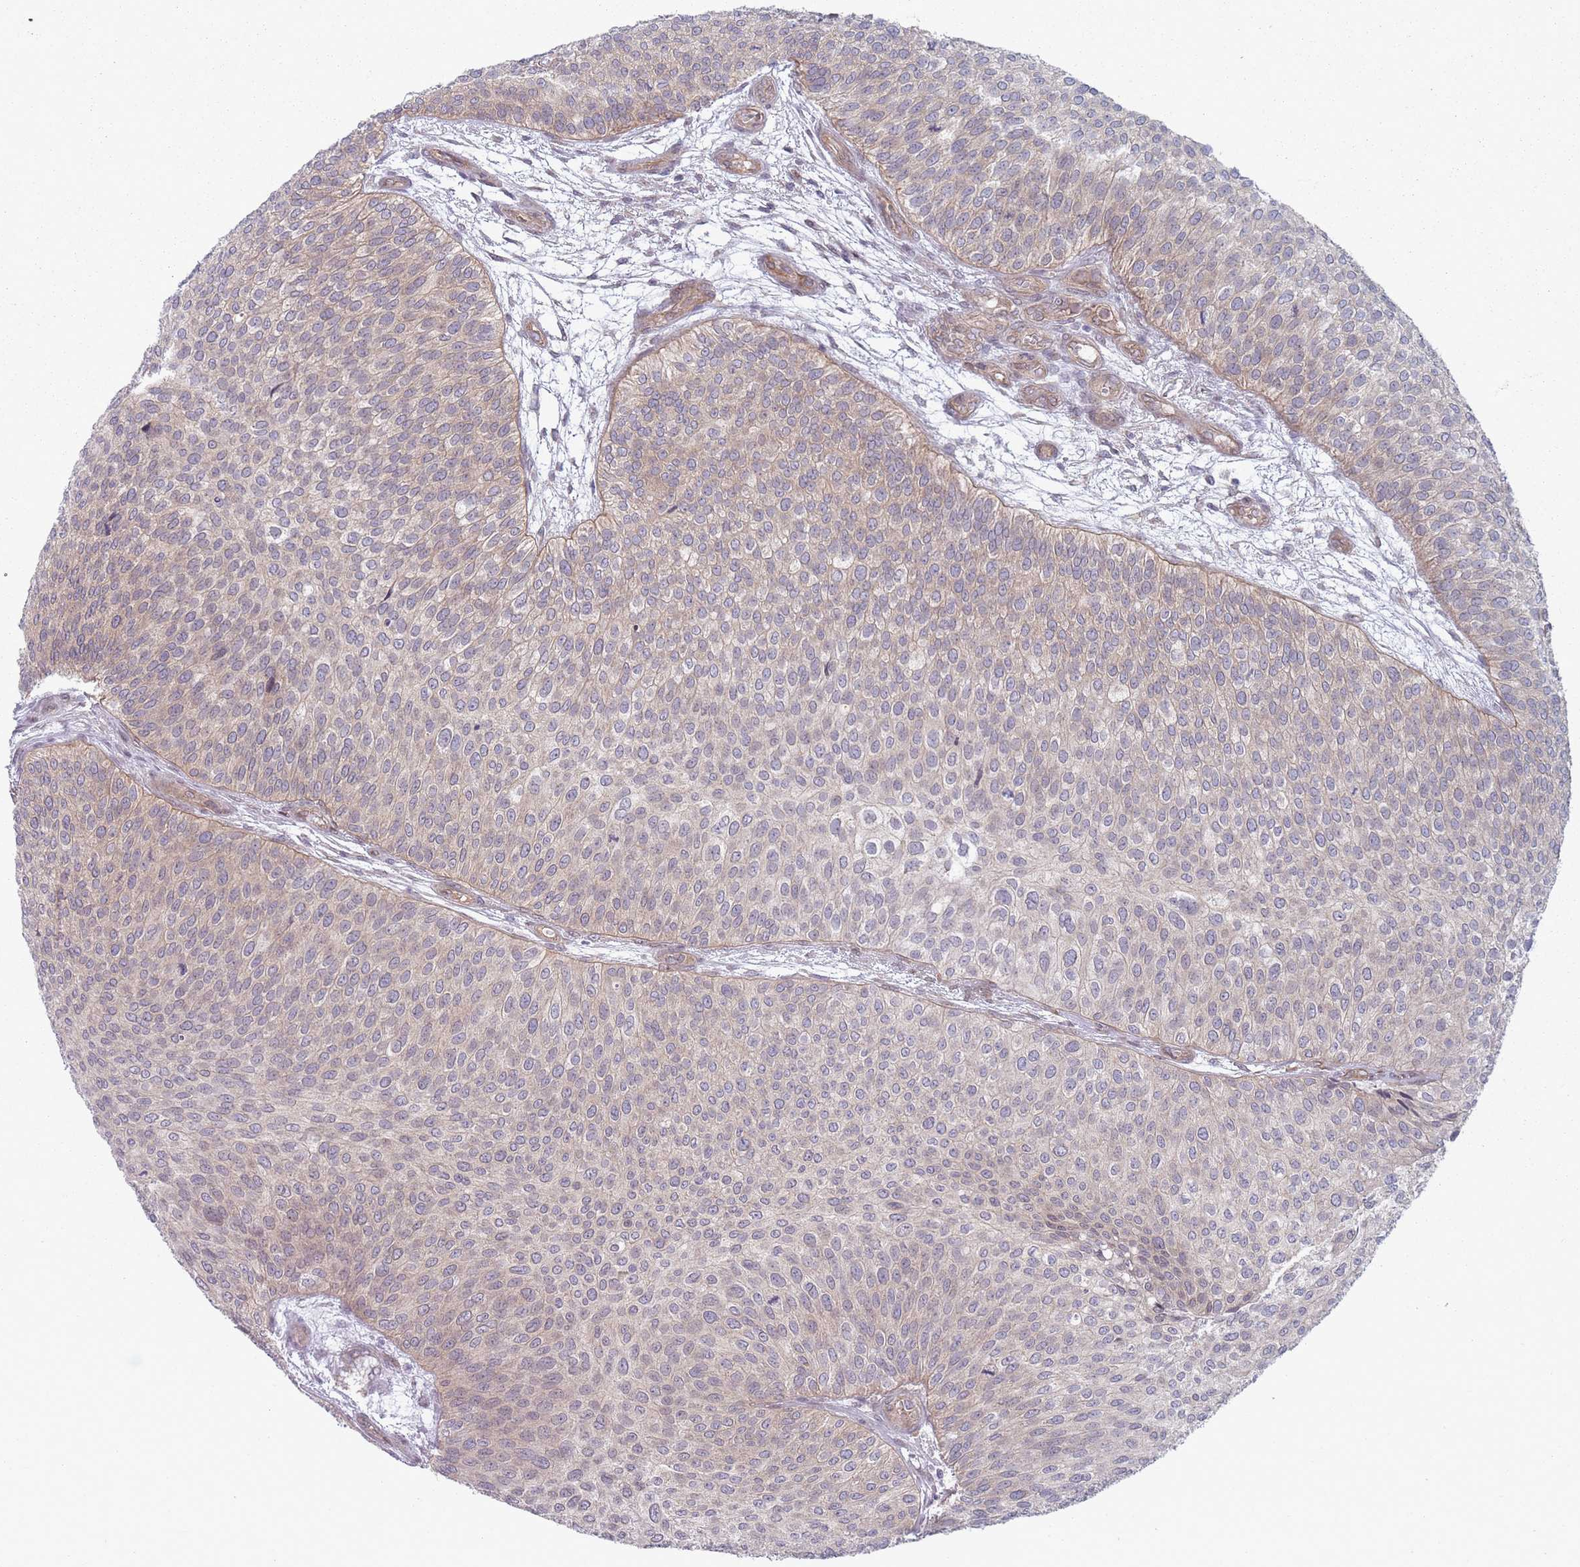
{"staining": {"intensity": "weak", "quantity": "<25%", "location": "cytoplasmic/membranous"}, "tissue": "urothelial cancer", "cell_type": "Tumor cells", "image_type": "cancer", "snomed": [{"axis": "morphology", "description": "Urothelial carcinoma, Low grade"}, {"axis": "topography", "description": "Urinary bladder"}], "caption": "Immunohistochemical staining of urothelial cancer exhibits no significant expression in tumor cells.", "gene": "VRK2", "patient": {"sex": "male", "age": 84}}